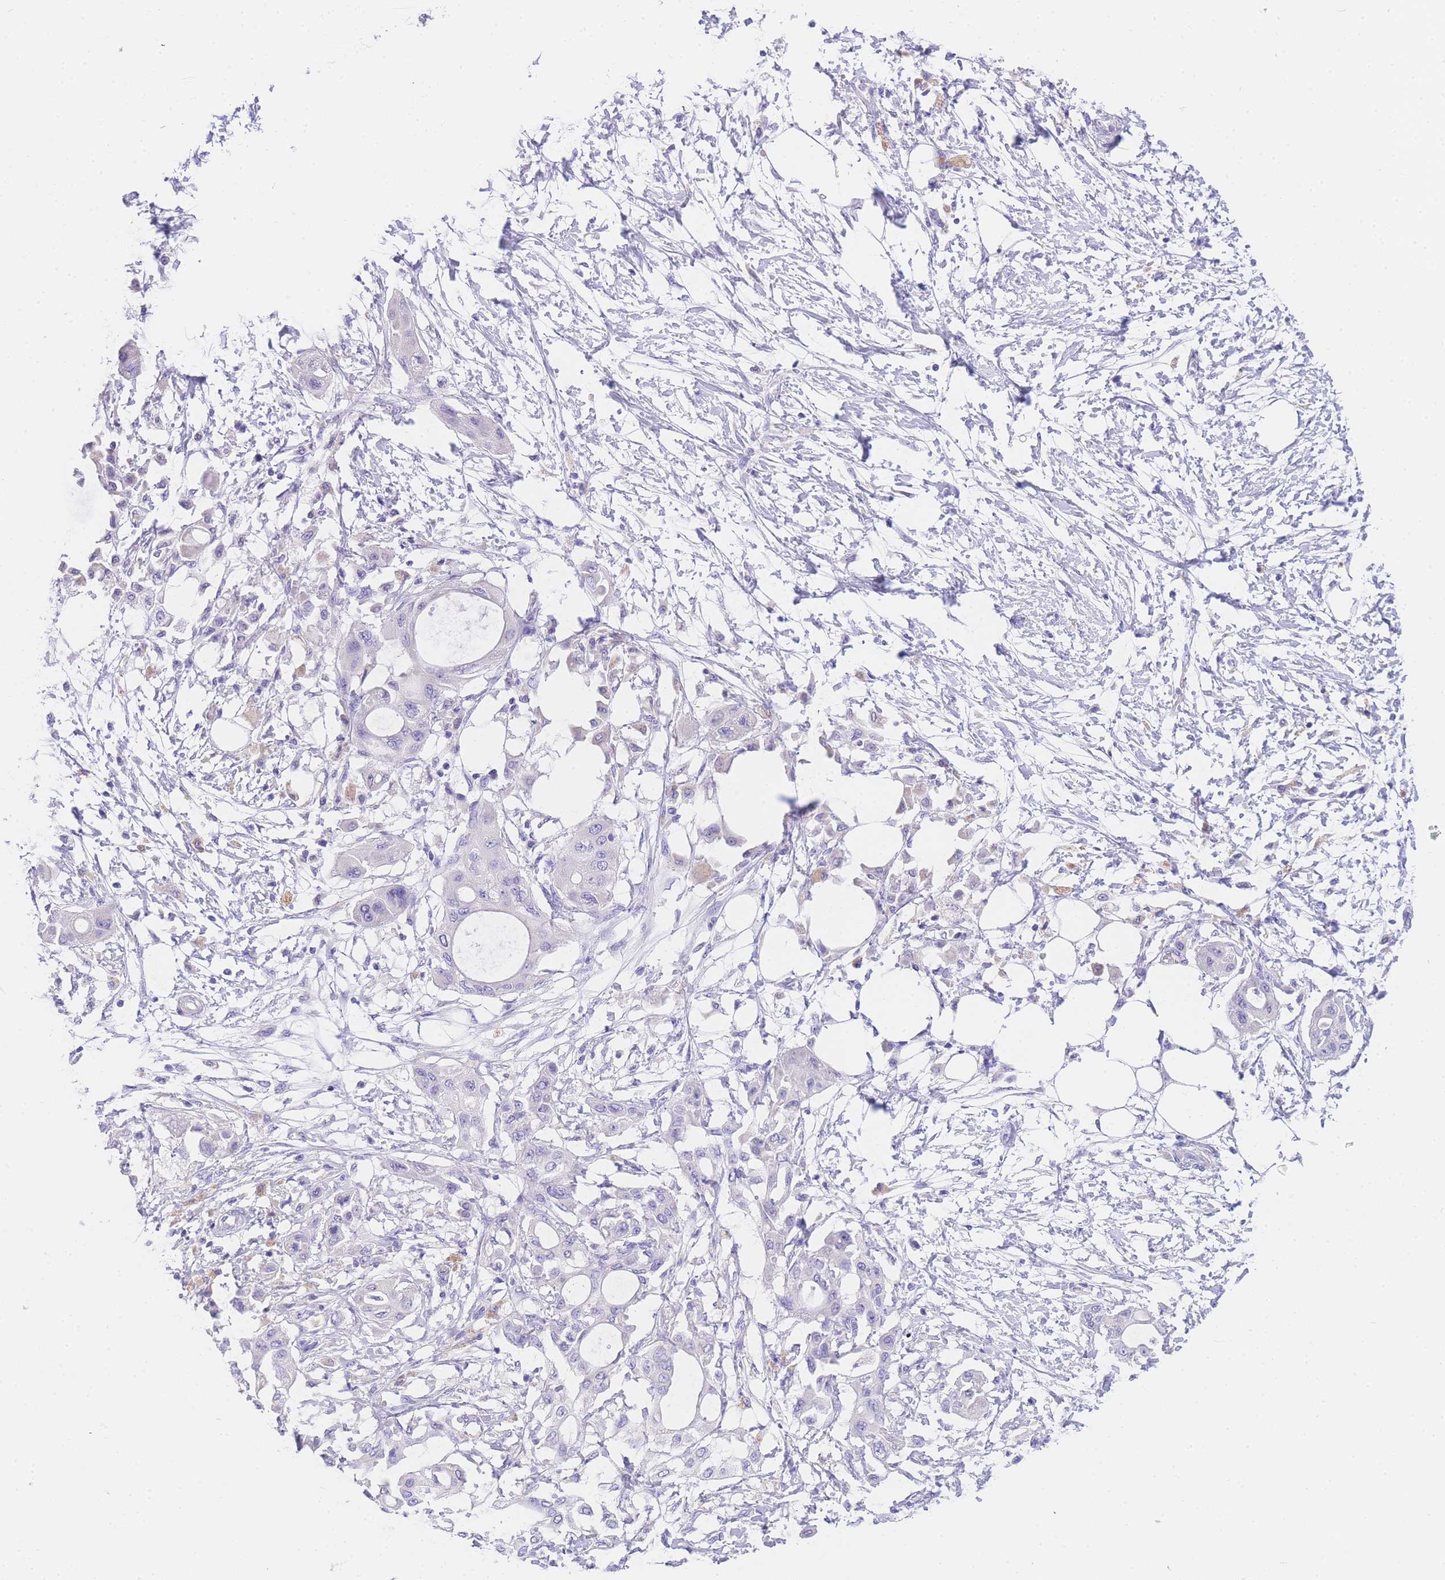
{"staining": {"intensity": "negative", "quantity": "none", "location": "none"}, "tissue": "pancreatic cancer", "cell_type": "Tumor cells", "image_type": "cancer", "snomed": [{"axis": "morphology", "description": "Adenocarcinoma, NOS"}, {"axis": "topography", "description": "Pancreas"}], "caption": "Human adenocarcinoma (pancreatic) stained for a protein using IHC displays no positivity in tumor cells.", "gene": "EPN2", "patient": {"sex": "male", "age": 68}}